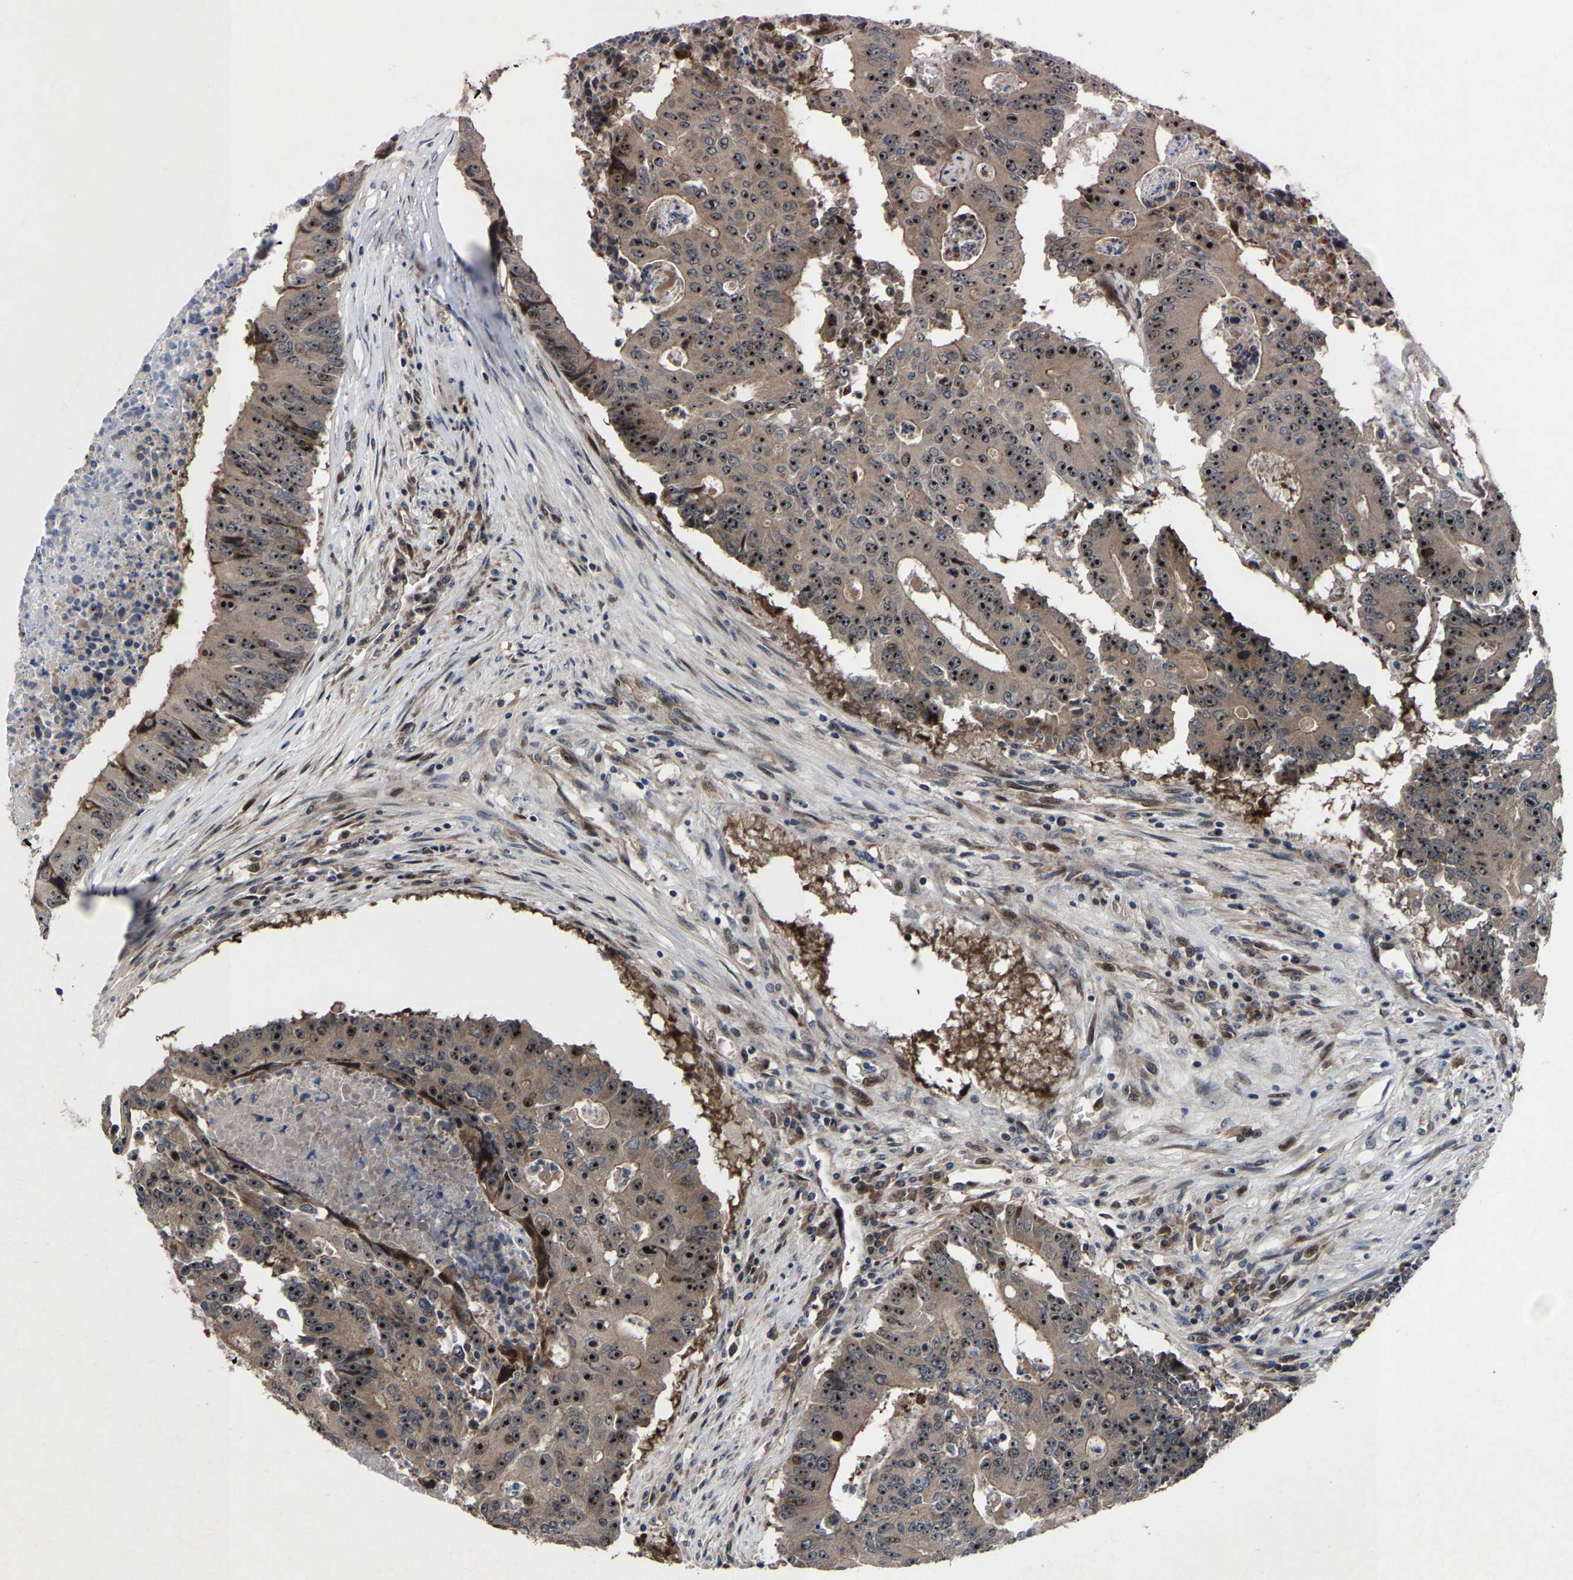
{"staining": {"intensity": "strong", "quantity": ">75%", "location": "nuclear"}, "tissue": "colorectal cancer", "cell_type": "Tumor cells", "image_type": "cancer", "snomed": [{"axis": "morphology", "description": "Adenocarcinoma, NOS"}, {"axis": "topography", "description": "Colon"}], "caption": "DAB (3,3'-diaminobenzidine) immunohistochemical staining of adenocarcinoma (colorectal) shows strong nuclear protein positivity in about >75% of tumor cells.", "gene": "HAUS6", "patient": {"sex": "male", "age": 87}}